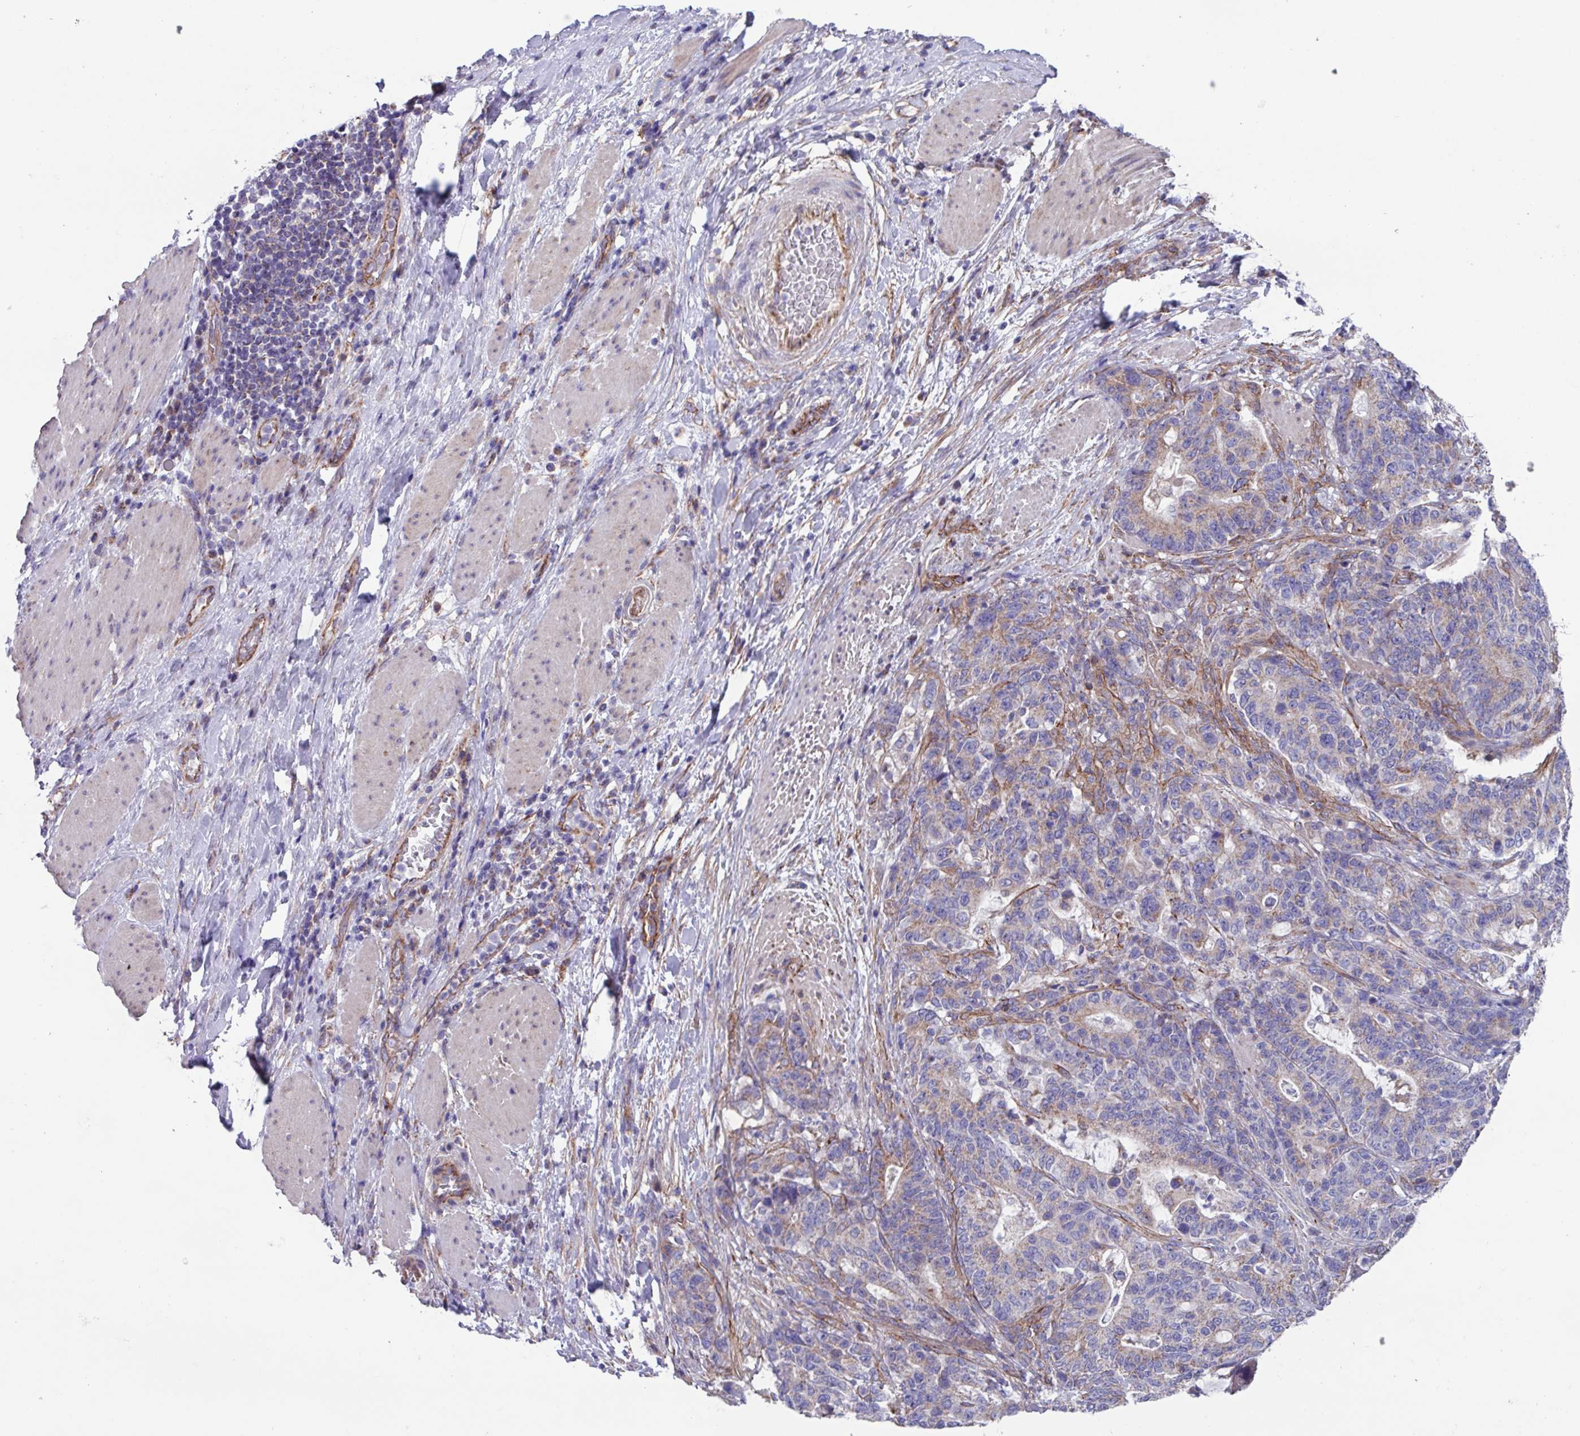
{"staining": {"intensity": "weak", "quantity": "<25%", "location": "cytoplasmic/membranous"}, "tissue": "stomach cancer", "cell_type": "Tumor cells", "image_type": "cancer", "snomed": [{"axis": "morphology", "description": "Normal tissue, NOS"}, {"axis": "morphology", "description": "Adenocarcinoma, NOS"}, {"axis": "topography", "description": "Stomach"}], "caption": "DAB (3,3'-diaminobenzidine) immunohistochemical staining of adenocarcinoma (stomach) exhibits no significant staining in tumor cells.", "gene": "OTULIN", "patient": {"sex": "female", "age": 64}}